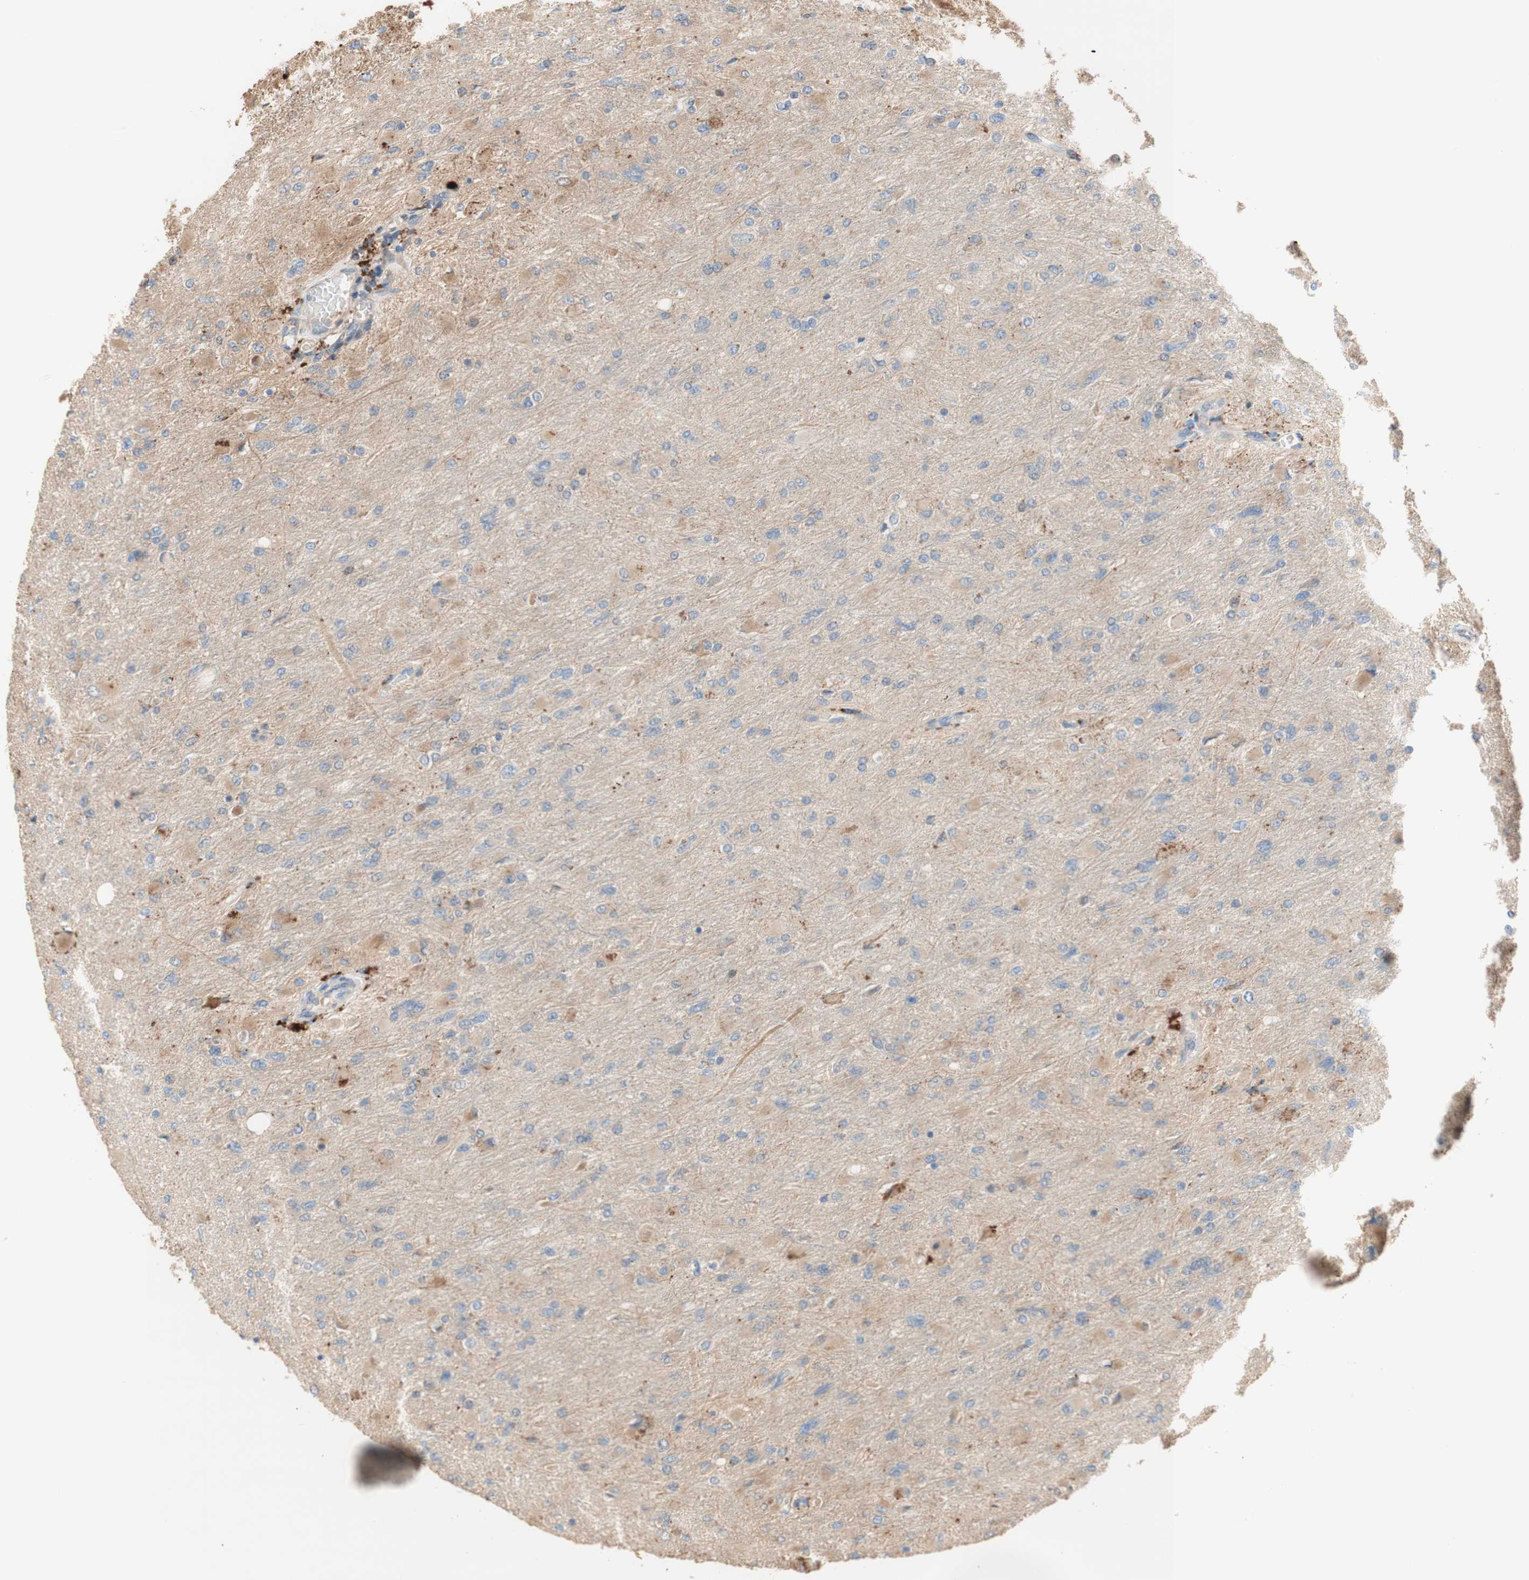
{"staining": {"intensity": "weak", "quantity": "<25%", "location": "cytoplasmic/membranous"}, "tissue": "glioma", "cell_type": "Tumor cells", "image_type": "cancer", "snomed": [{"axis": "morphology", "description": "Glioma, malignant, High grade"}, {"axis": "topography", "description": "Cerebral cortex"}], "caption": "Human glioma stained for a protein using IHC exhibits no expression in tumor cells.", "gene": "PTPN21", "patient": {"sex": "female", "age": 36}}